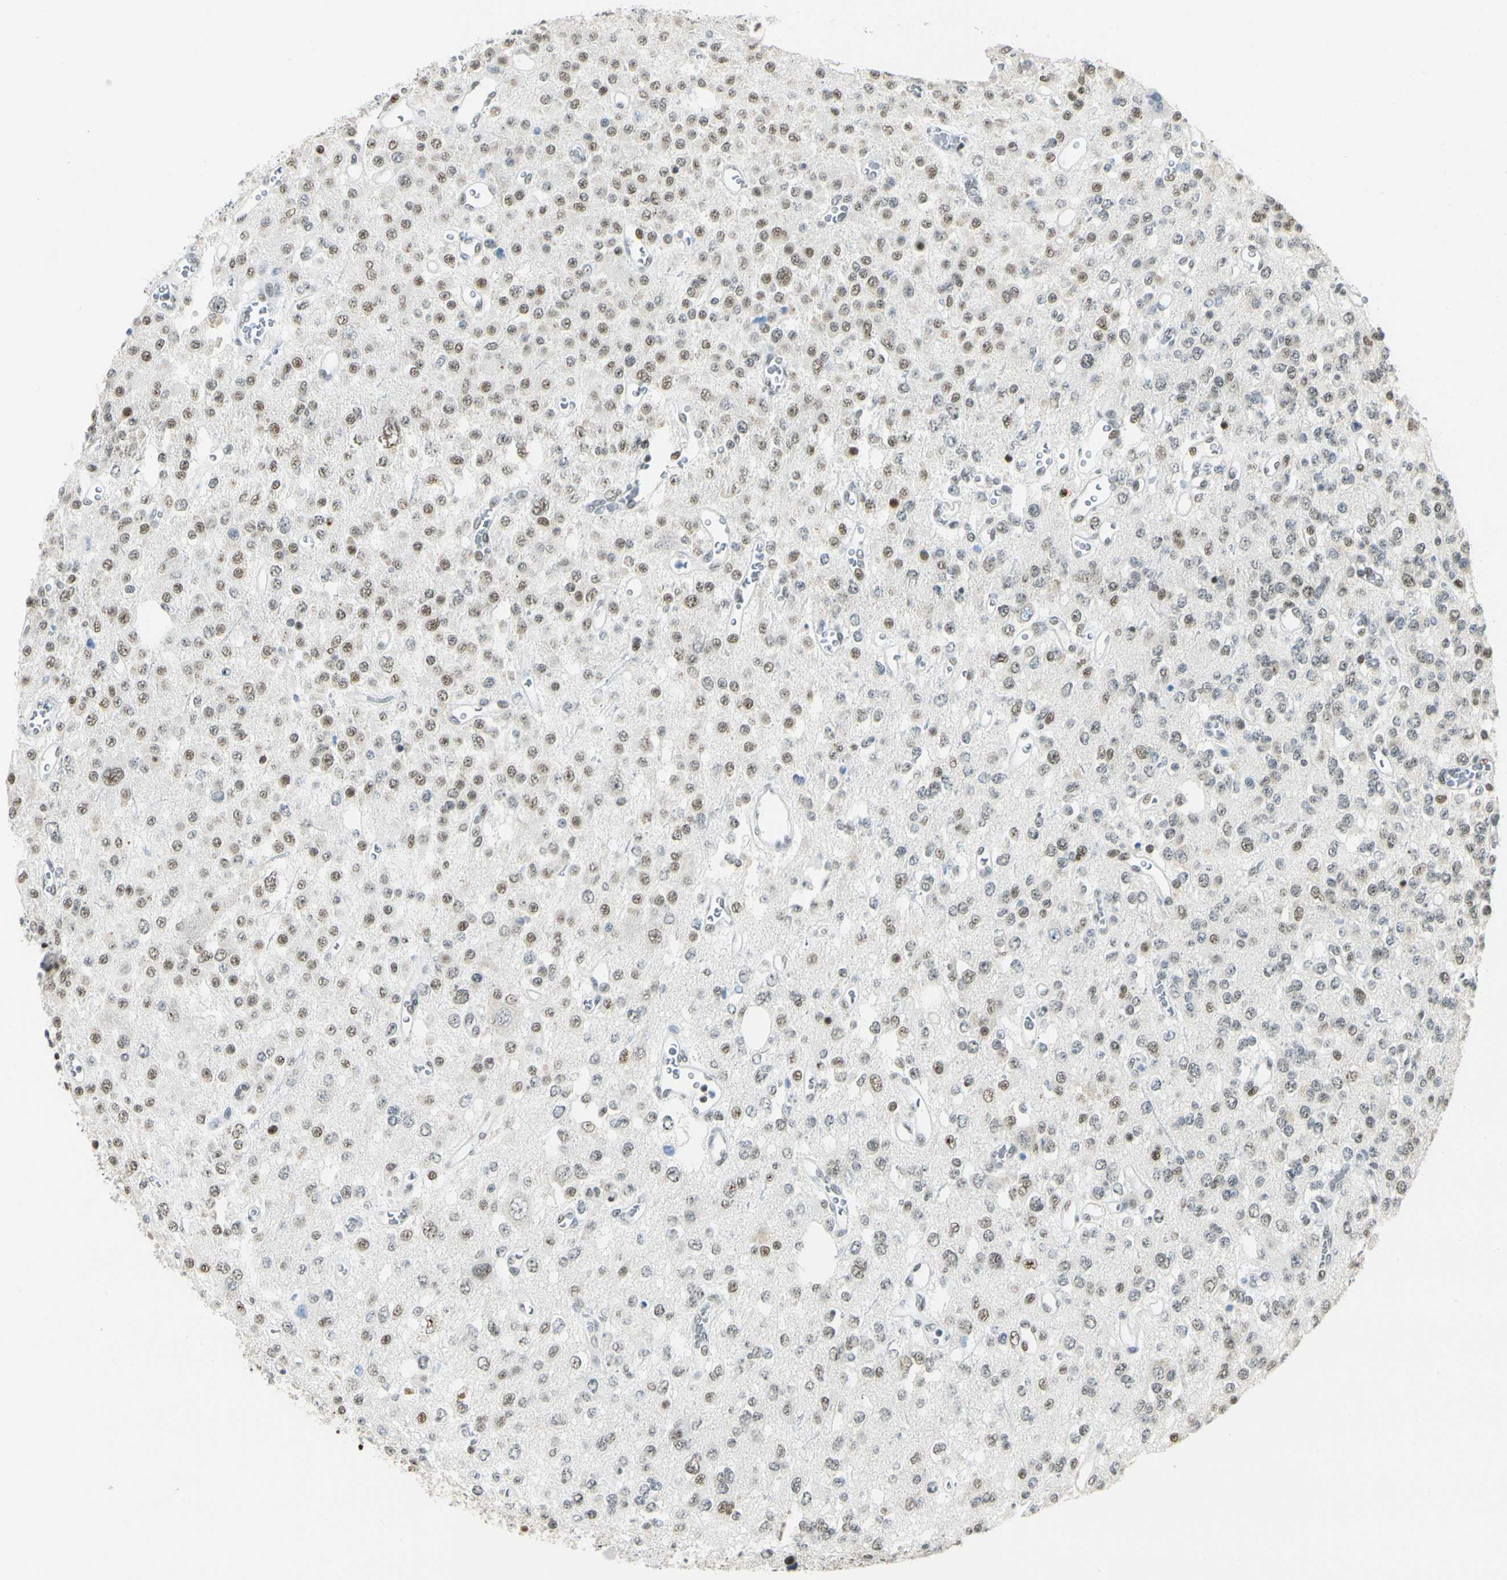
{"staining": {"intensity": "moderate", "quantity": "25%-75%", "location": "nuclear"}, "tissue": "glioma", "cell_type": "Tumor cells", "image_type": "cancer", "snomed": [{"axis": "morphology", "description": "Glioma, malignant, Low grade"}, {"axis": "topography", "description": "Brain"}], "caption": "Malignant low-grade glioma stained with DAB immunohistochemistry demonstrates medium levels of moderate nuclear staining in about 25%-75% of tumor cells.", "gene": "NELFE", "patient": {"sex": "male", "age": 38}}